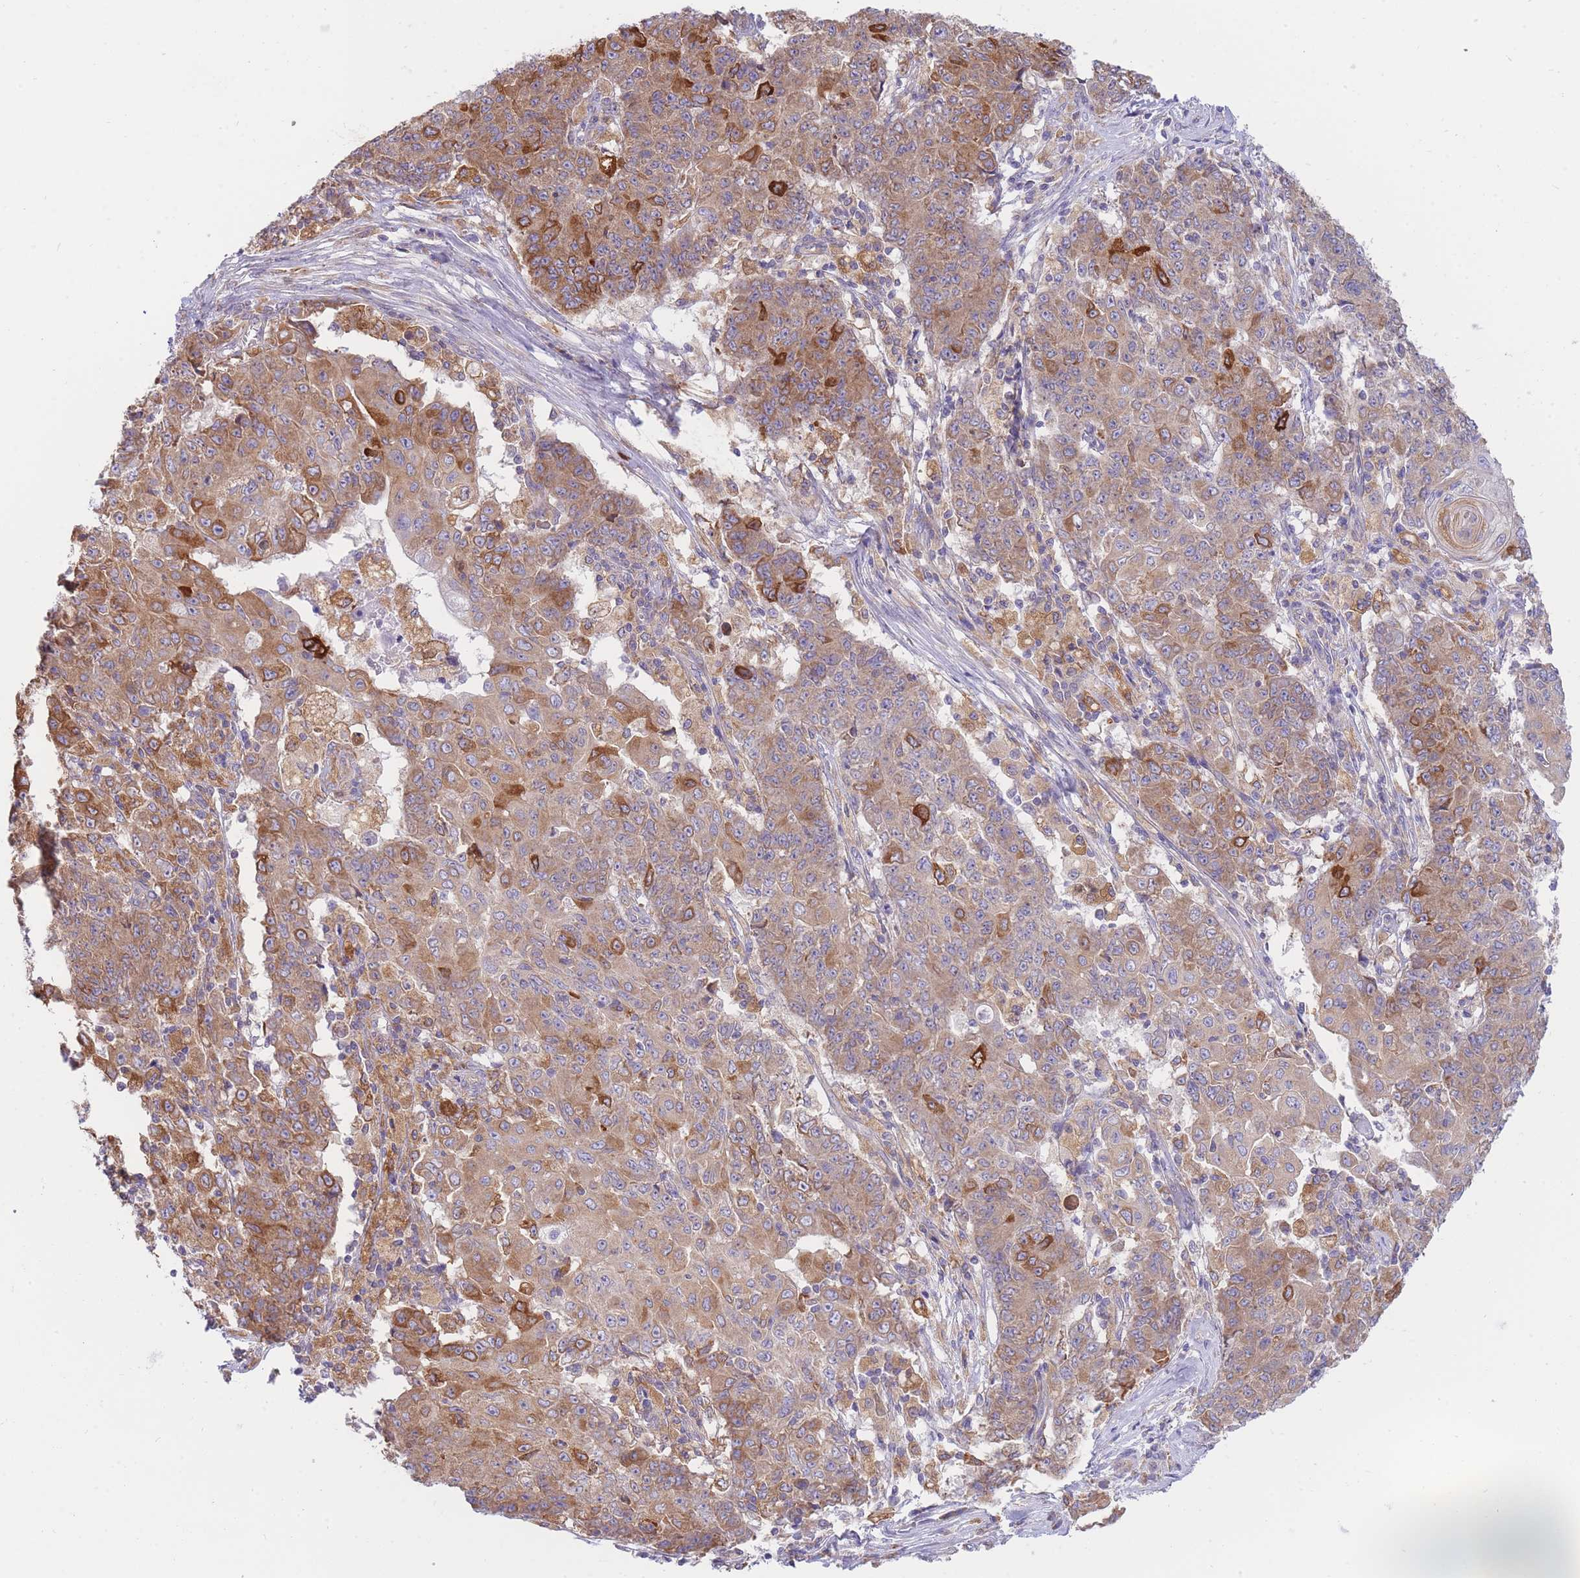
{"staining": {"intensity": "moderate", "quantity": ">75%", "location": "cytoplasmic/membranous"}, "tissue": "ovarian cancer", "cell_type": "Tumor cells", "image_type": "cancer", "snomed": [{"axis": "morphology", "description": "Carcinoma, endometroid"}, {"axis": "topography", "description": "Ovary"}], "caption": "An image showing moderate cytoplasmic/membranous positivity in about >75% of tumor cells in ovarian endometroid carcinoma, as visualized by brown immunohistochemical staining.", "gene": "SH2B2", "patient": {"sex": "female", "age": 42}}